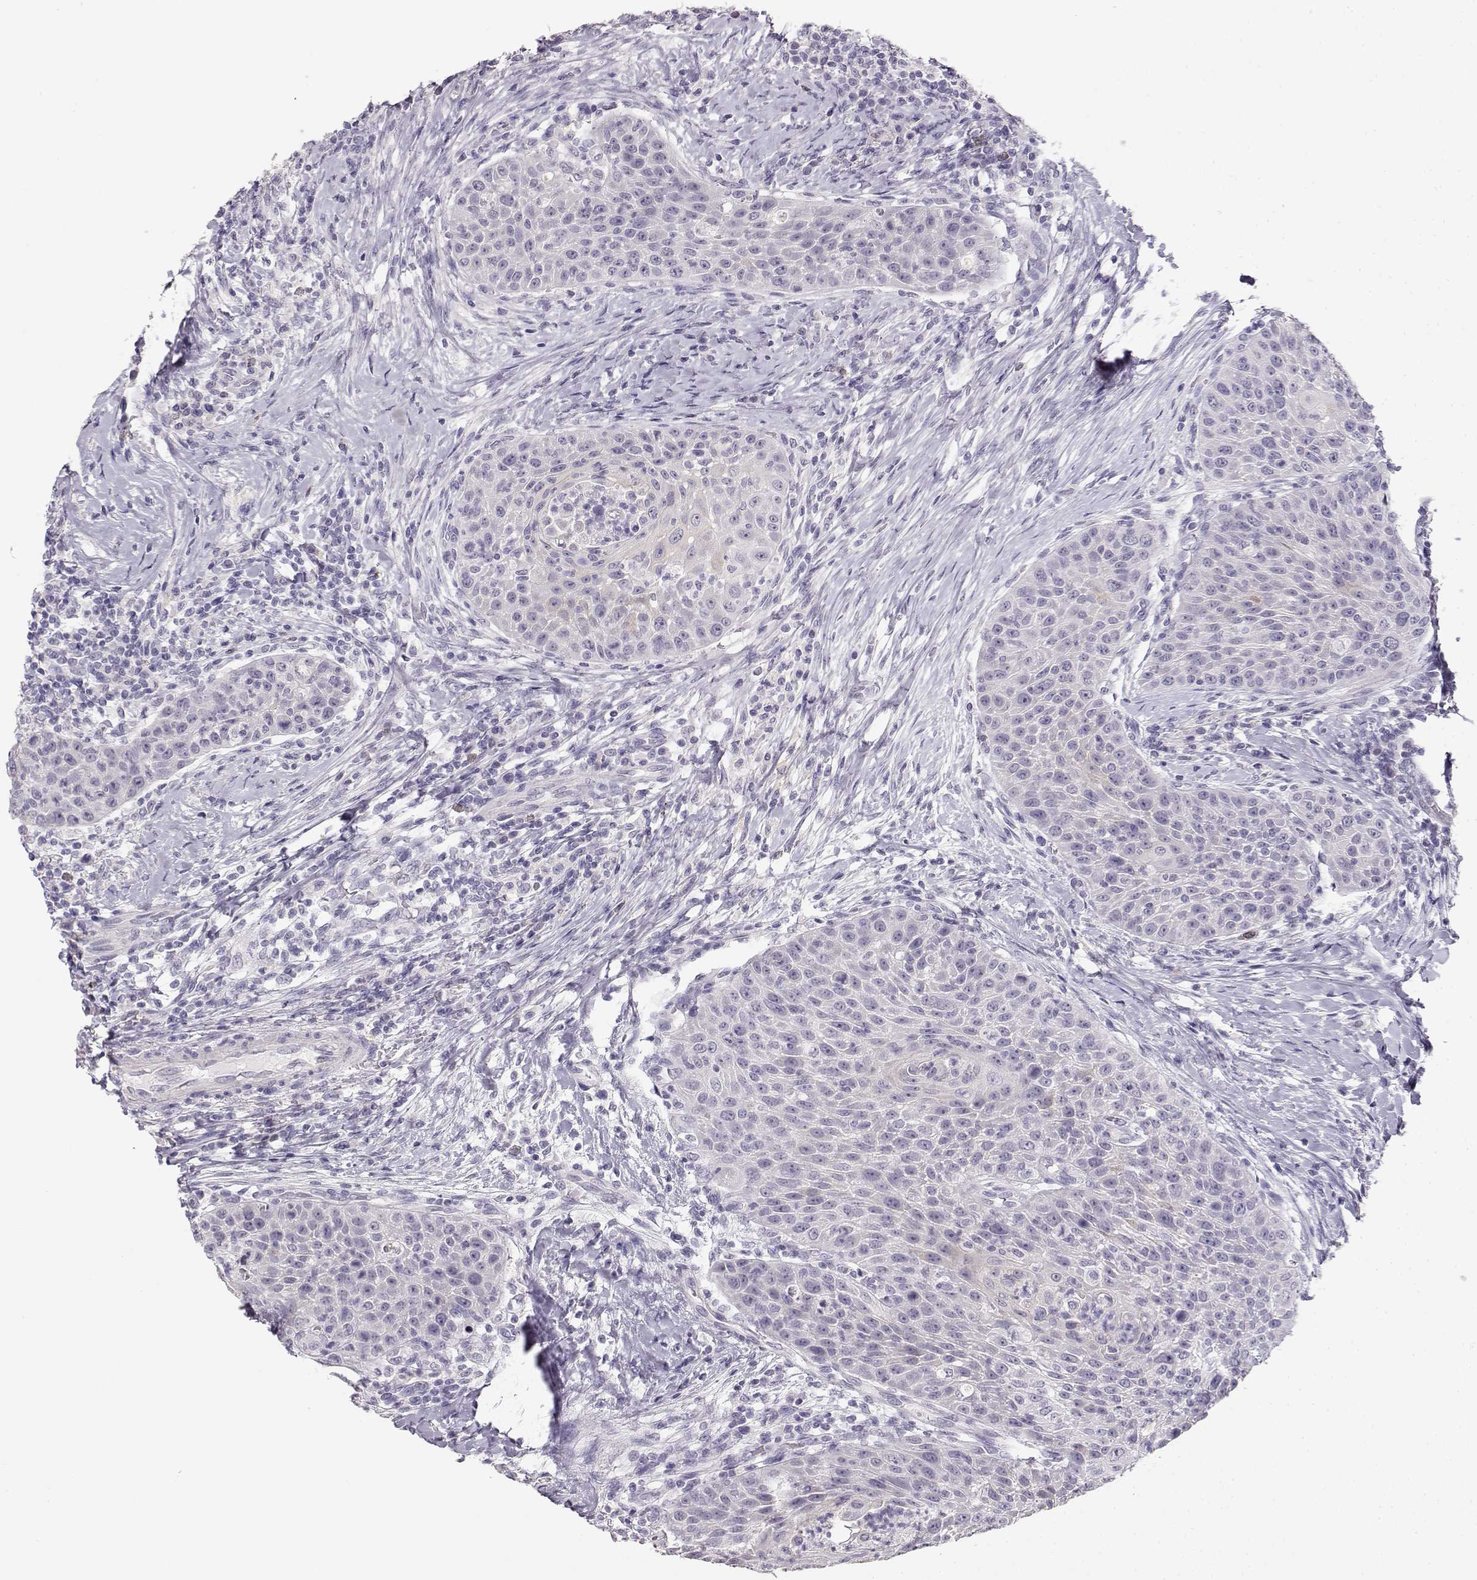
{"staining": {"intensity": "negative", "quantity": "none", "location": "none"}, "tissue": "head and neck cancer", "cell_type": "Tumor cells", "image_type": "cancer", "snomed": [{"axis": "morphology", "description": "Squamous cell carcinoma, NOS"}, {"axis": "topography", "description": "Head-Neck"}], "caption": "This is a micrograph of immunohistochemistry (IHC) staining of head and neck cancer (squamous cell carcinoma), which shows no positivity in tumor cells.", "gene": "NUTM1", "patient": {"sex": "male", "age": 69}}